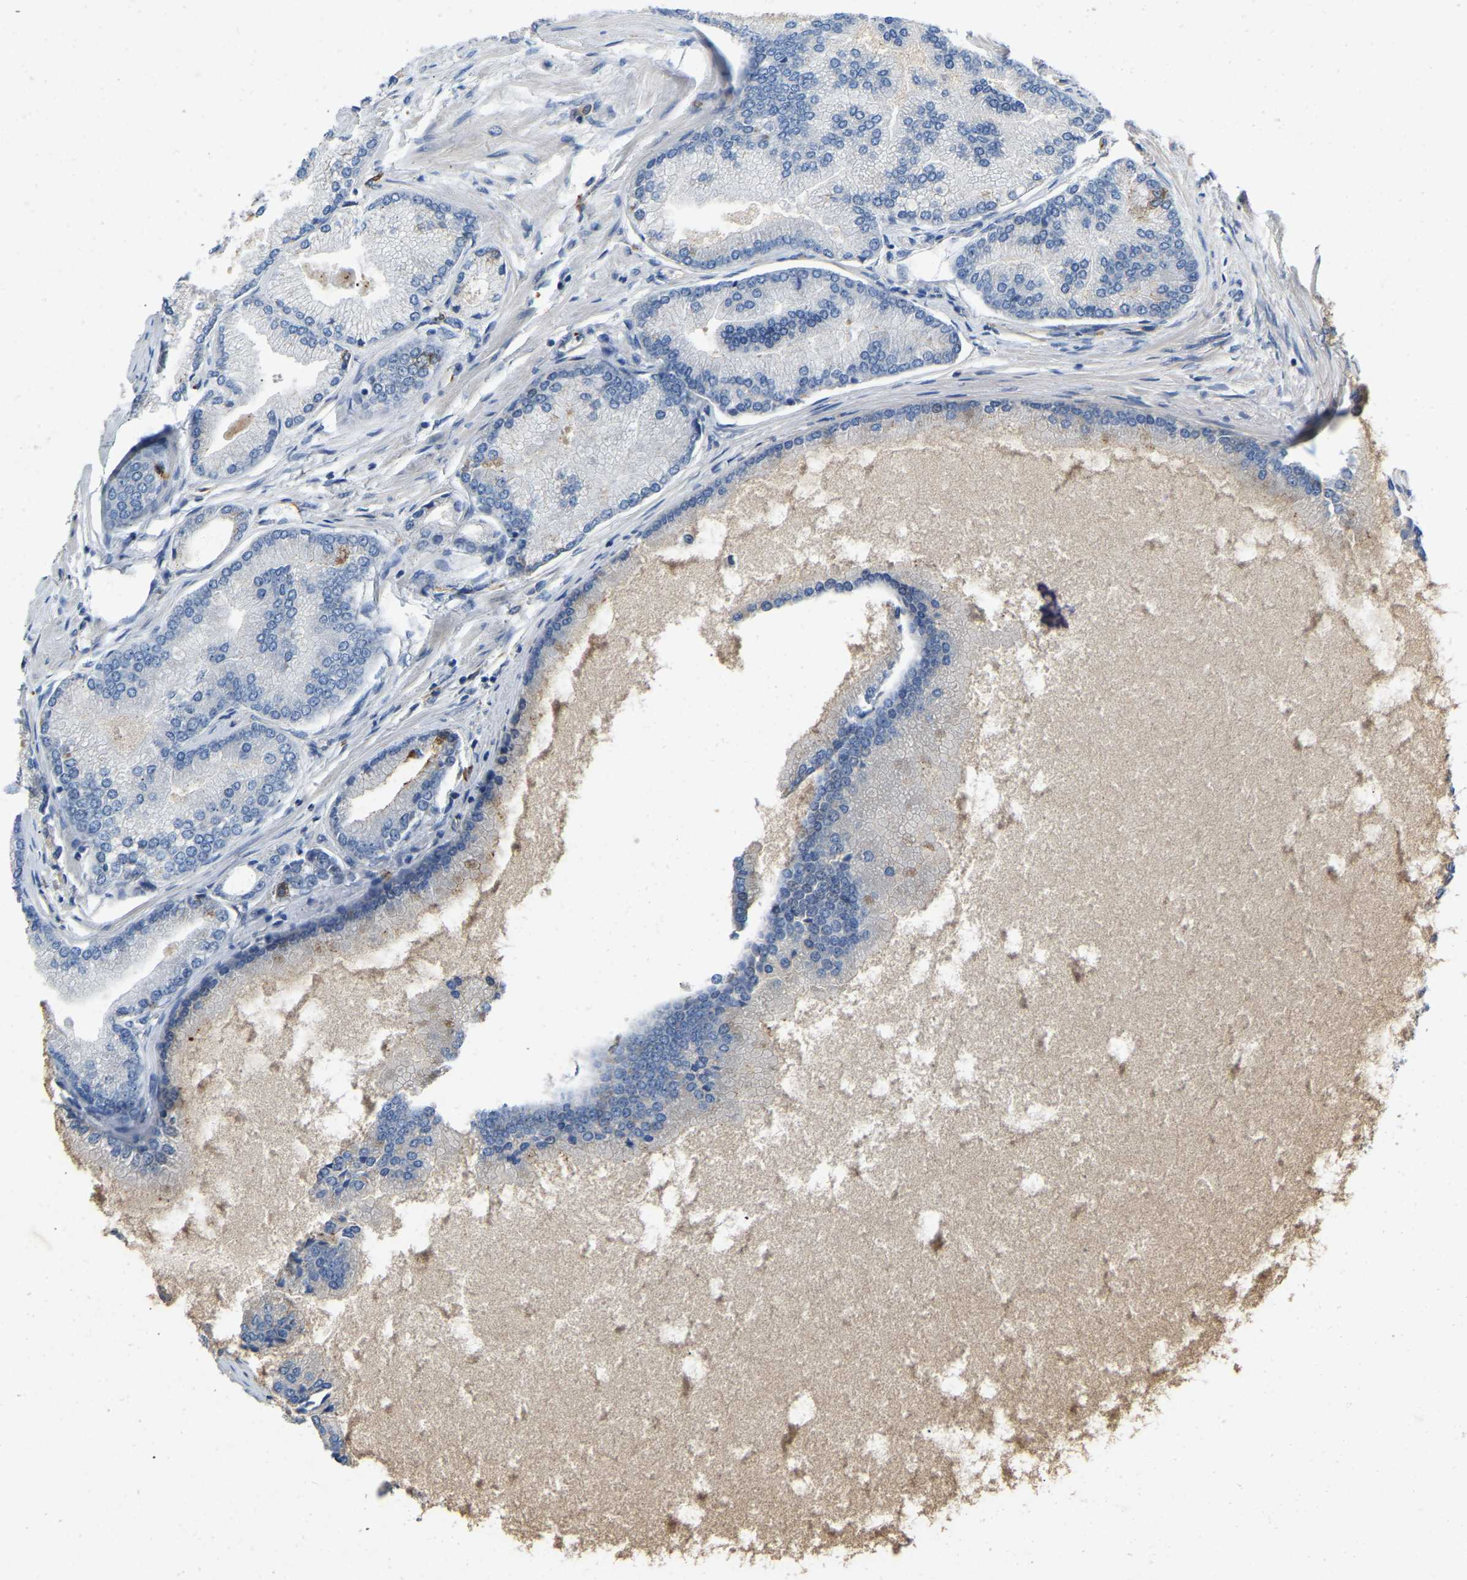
{"staining": {"intensity": "negative", "quantity": "none", "location": "none"}, "tissue": "prostate cancer", "cell_type": "Tumor cells", "image_type": "cancer", "snomed": [{"axis": "morphology", "description": "Adenocarcinoma, High grade"}, {"axis": "topography", "description": "Prostate"}], "caption": "This is a histopathology image of IHC staining of prostate adenocarcinoma (high-grade), which shows no positivity in tumor cells.", "gene": "RHEB", "patient": {"sex": "male", "age": 61}}